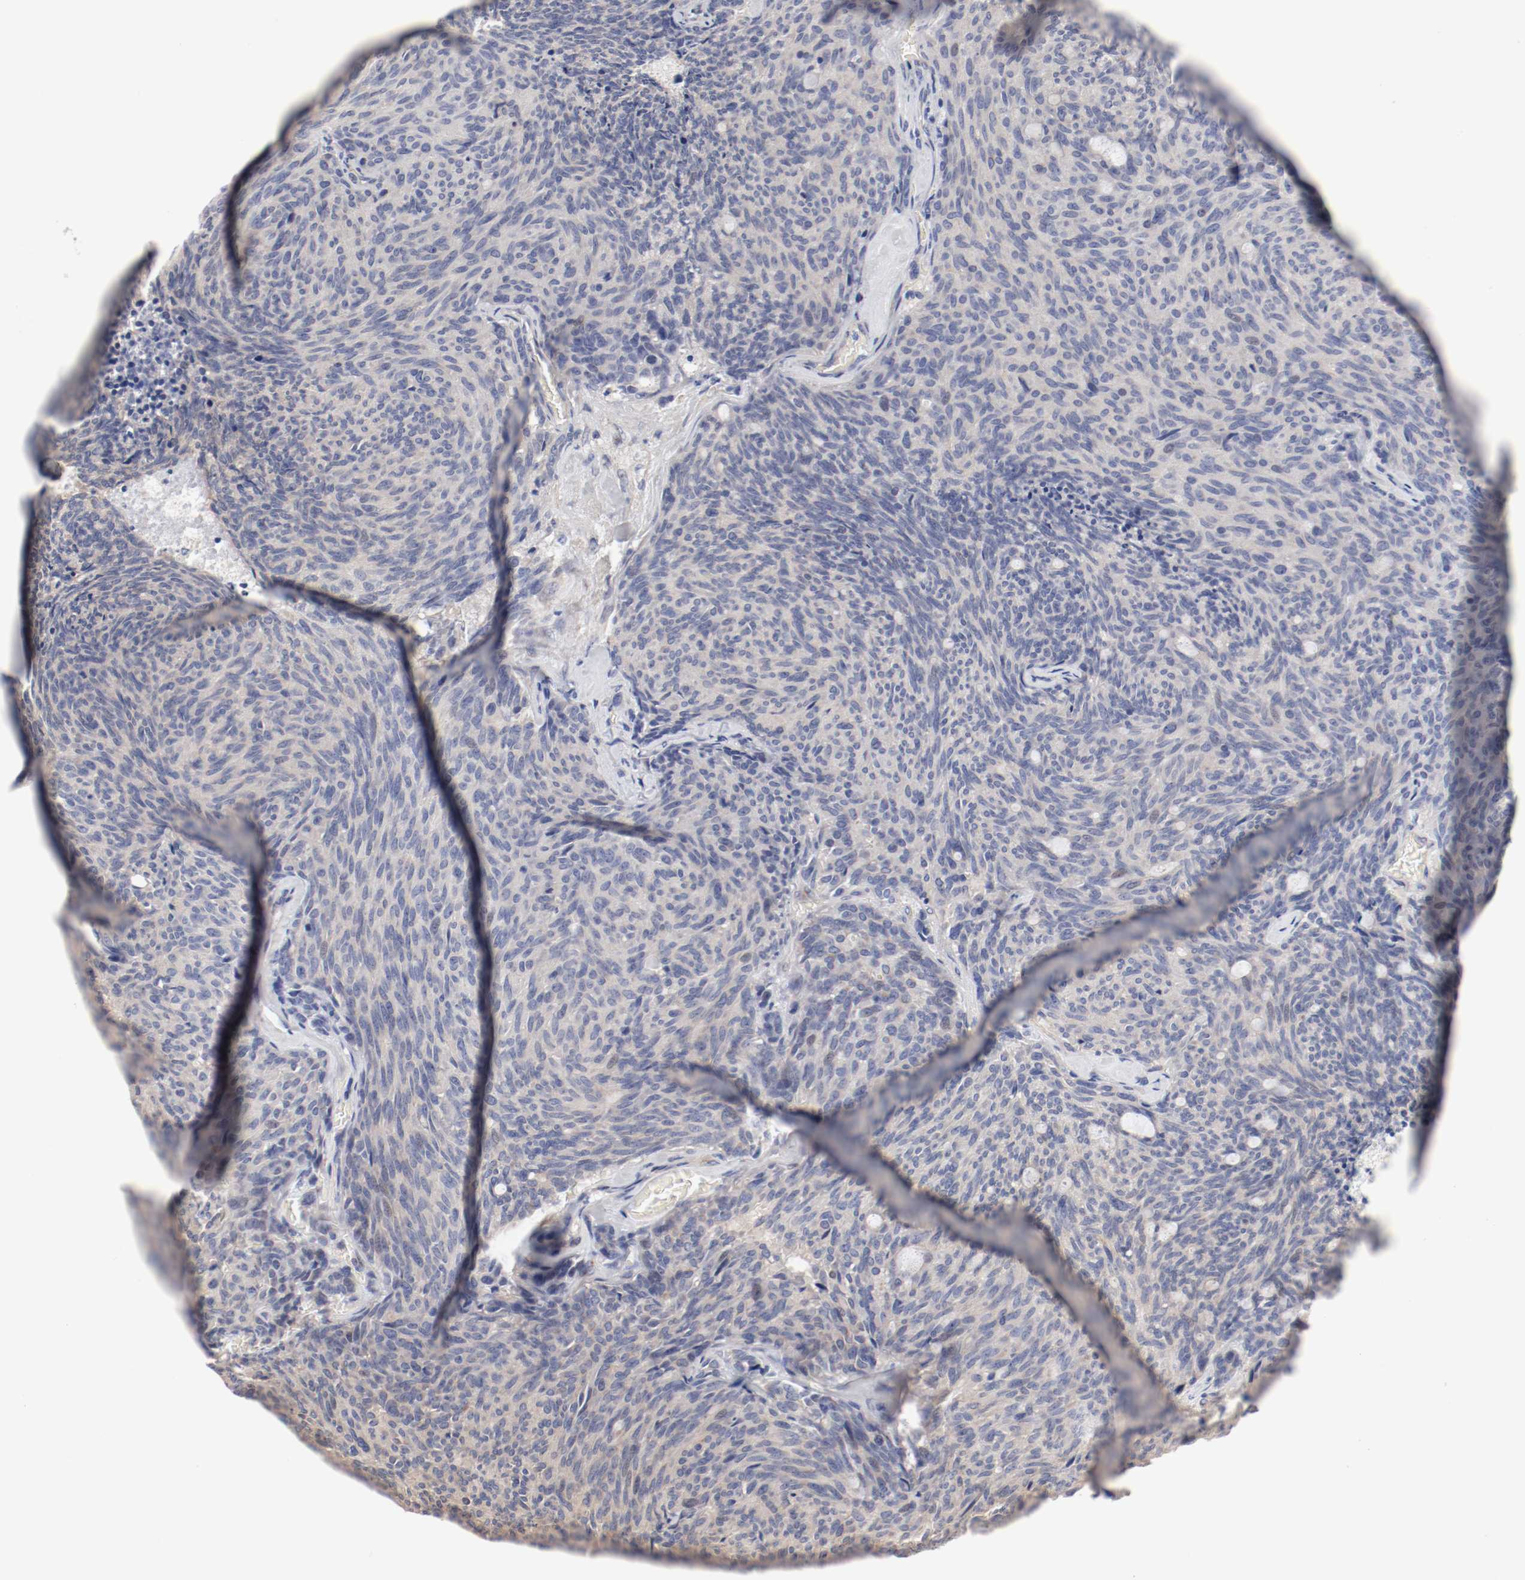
{"staining": {"intensity": "weak", "quantity": ">75%", "location": "cytoplasmic/membranous"}, "tissue": "carcinoid", "cell_type": "Tumor cells", "image_type": "cancer", "snomed": [{"axis": "morphology", "description": "Carcinoid, malignant, NOS"}, {"axis": "topography", "description": "Pancreas"}], "caption": "Protein staining of carcinoid (malignant) tissue exhibits weak cytoplasmic/membranous positivity in about >75% of tumor cells.", "gene": "GPR143", "patient": {"sex": "female", "age": 54}}